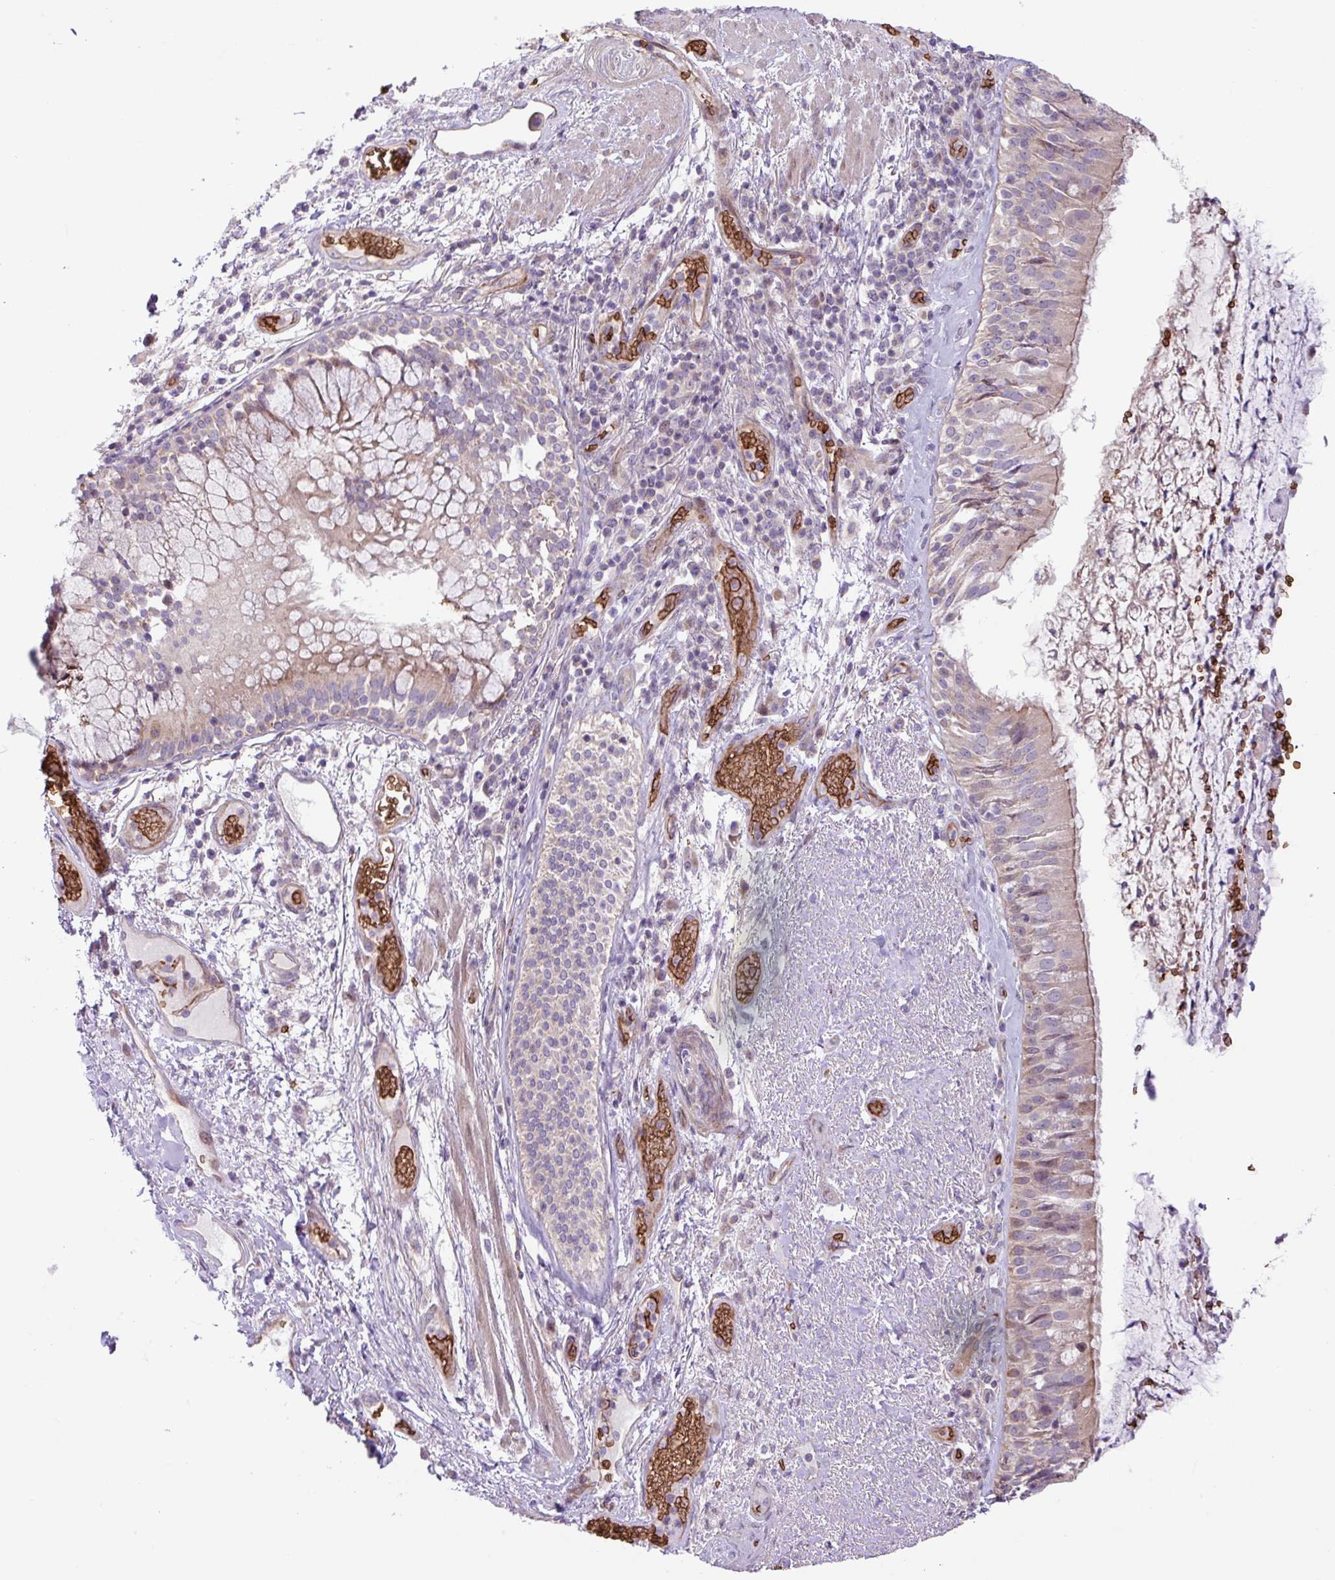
{"staining": {"intensity": "weak", "quantity": "<25%", "location": "cytoplasmic/membranous"}, "tissue": "bronchus", "cell_type": "Respiratory epithelial cells", "image_type": "normal", "snomed": [{"axis": "morphology", "description": "Normal tissue, NOS"}, {"axis": "topography", "description": "Cartilage tissue"}, {"axis": "topography", "description": "Bronchus"}], "caption": "DAB (3,3'-diaminobenzidine) immunohistochemical staining of benign bronchus reveals no significant expression in respiratory epithelial cells. Brightfield microscopy of immunohistochemistry (IHC) stained with DAB (brown) and hematoxylin (blue), captured at high magnification.", "gene": "RAD21L1", "patient": {"sex": "male", "age": 63}}